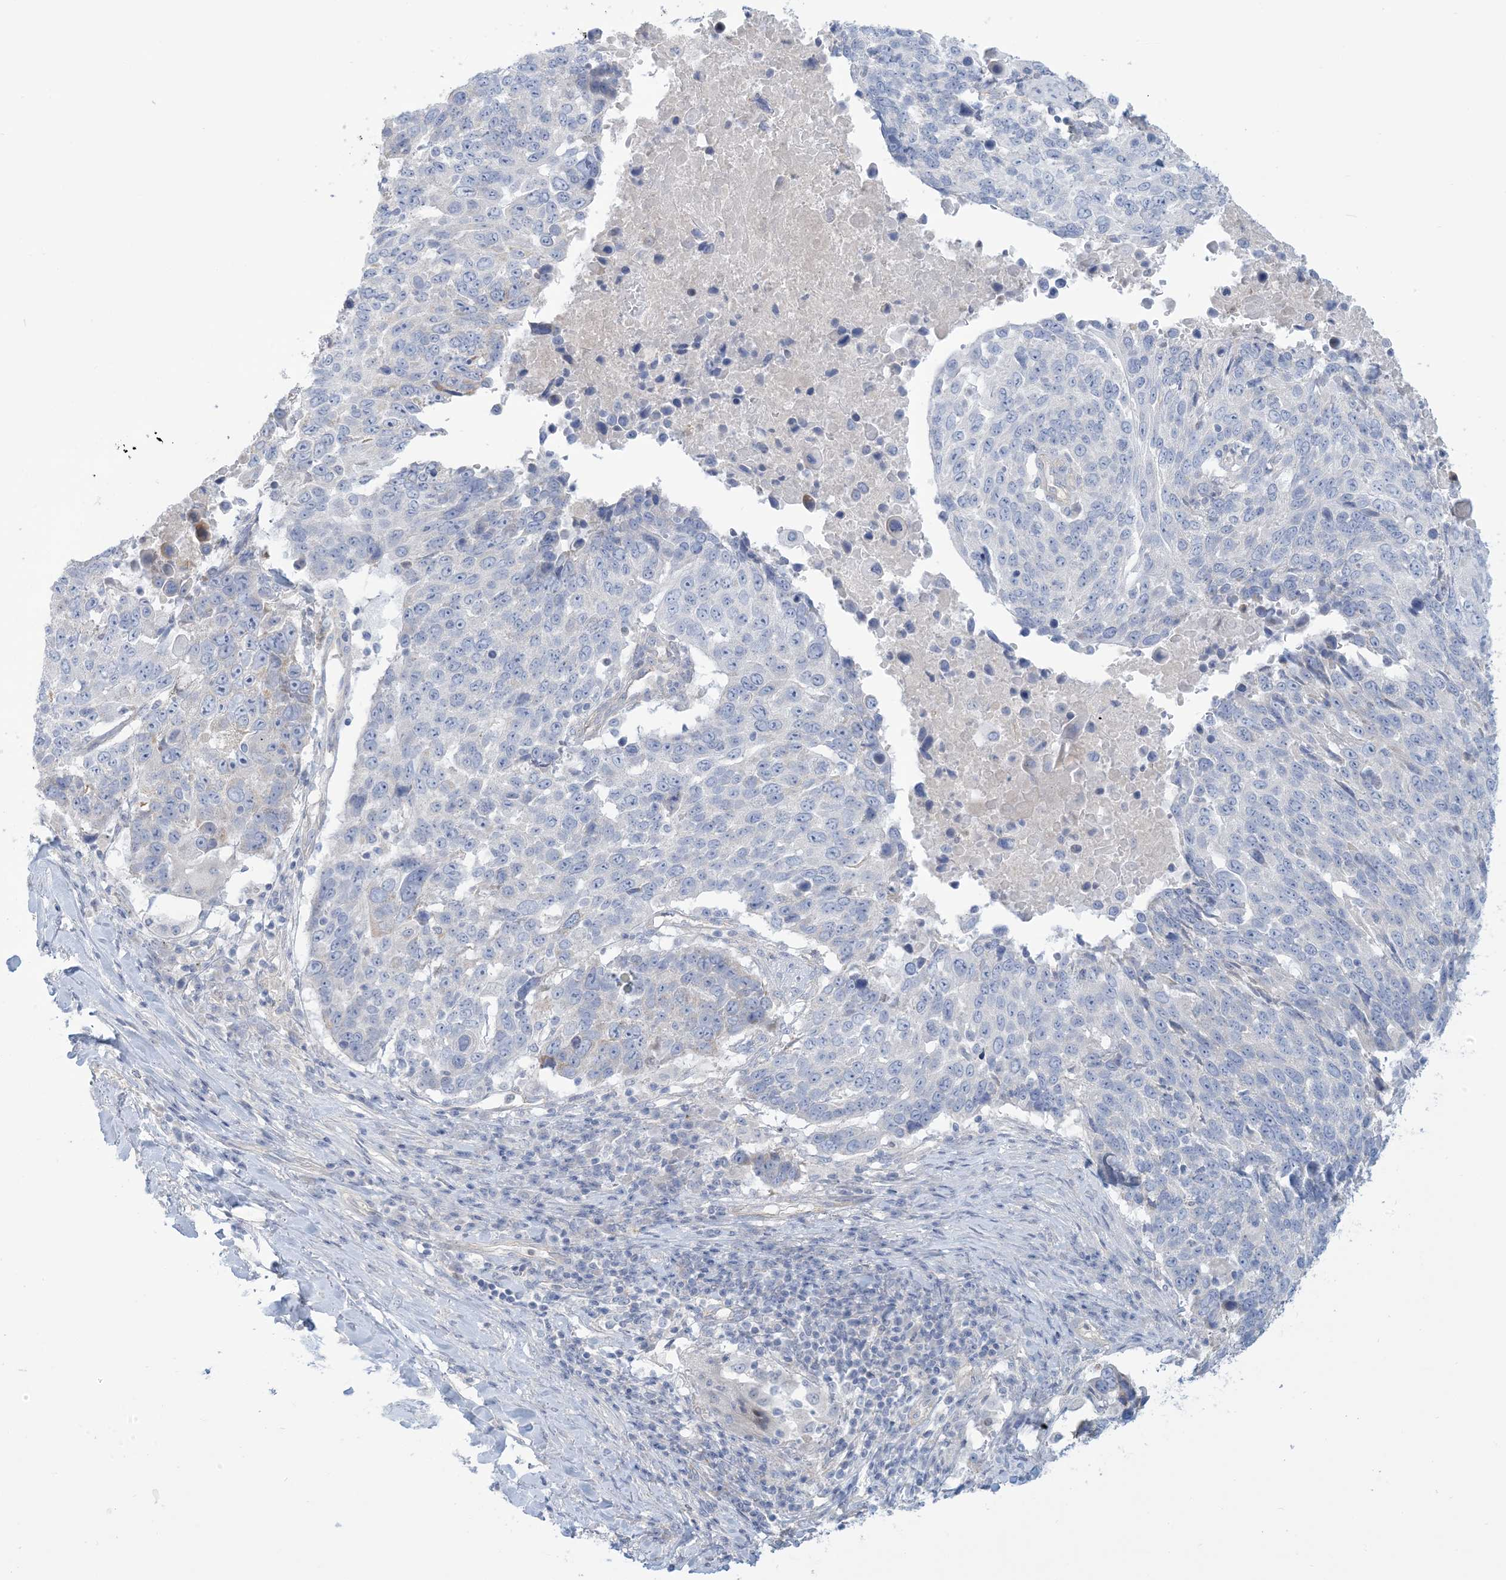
{"staining": {"intensity": "negative", "quantity": "none", "location": "none"}, "tissue": "lung cancer", "cell_type": "Tumor cells", "image_type": "cancer", "snomed": [{"axis": "morphology", "description": "Squamous cell carcinoma, NOS"}, {"axis": "topography", "description": "Lung"}], "caption": "Immunohistochemistry image of lung squamous cell carcinoma stained for a protein (brown), which reveals no positivity in tumor cells.", "gene": "MTHFD2L", "patient": {"sex": "male", "age": 66}}